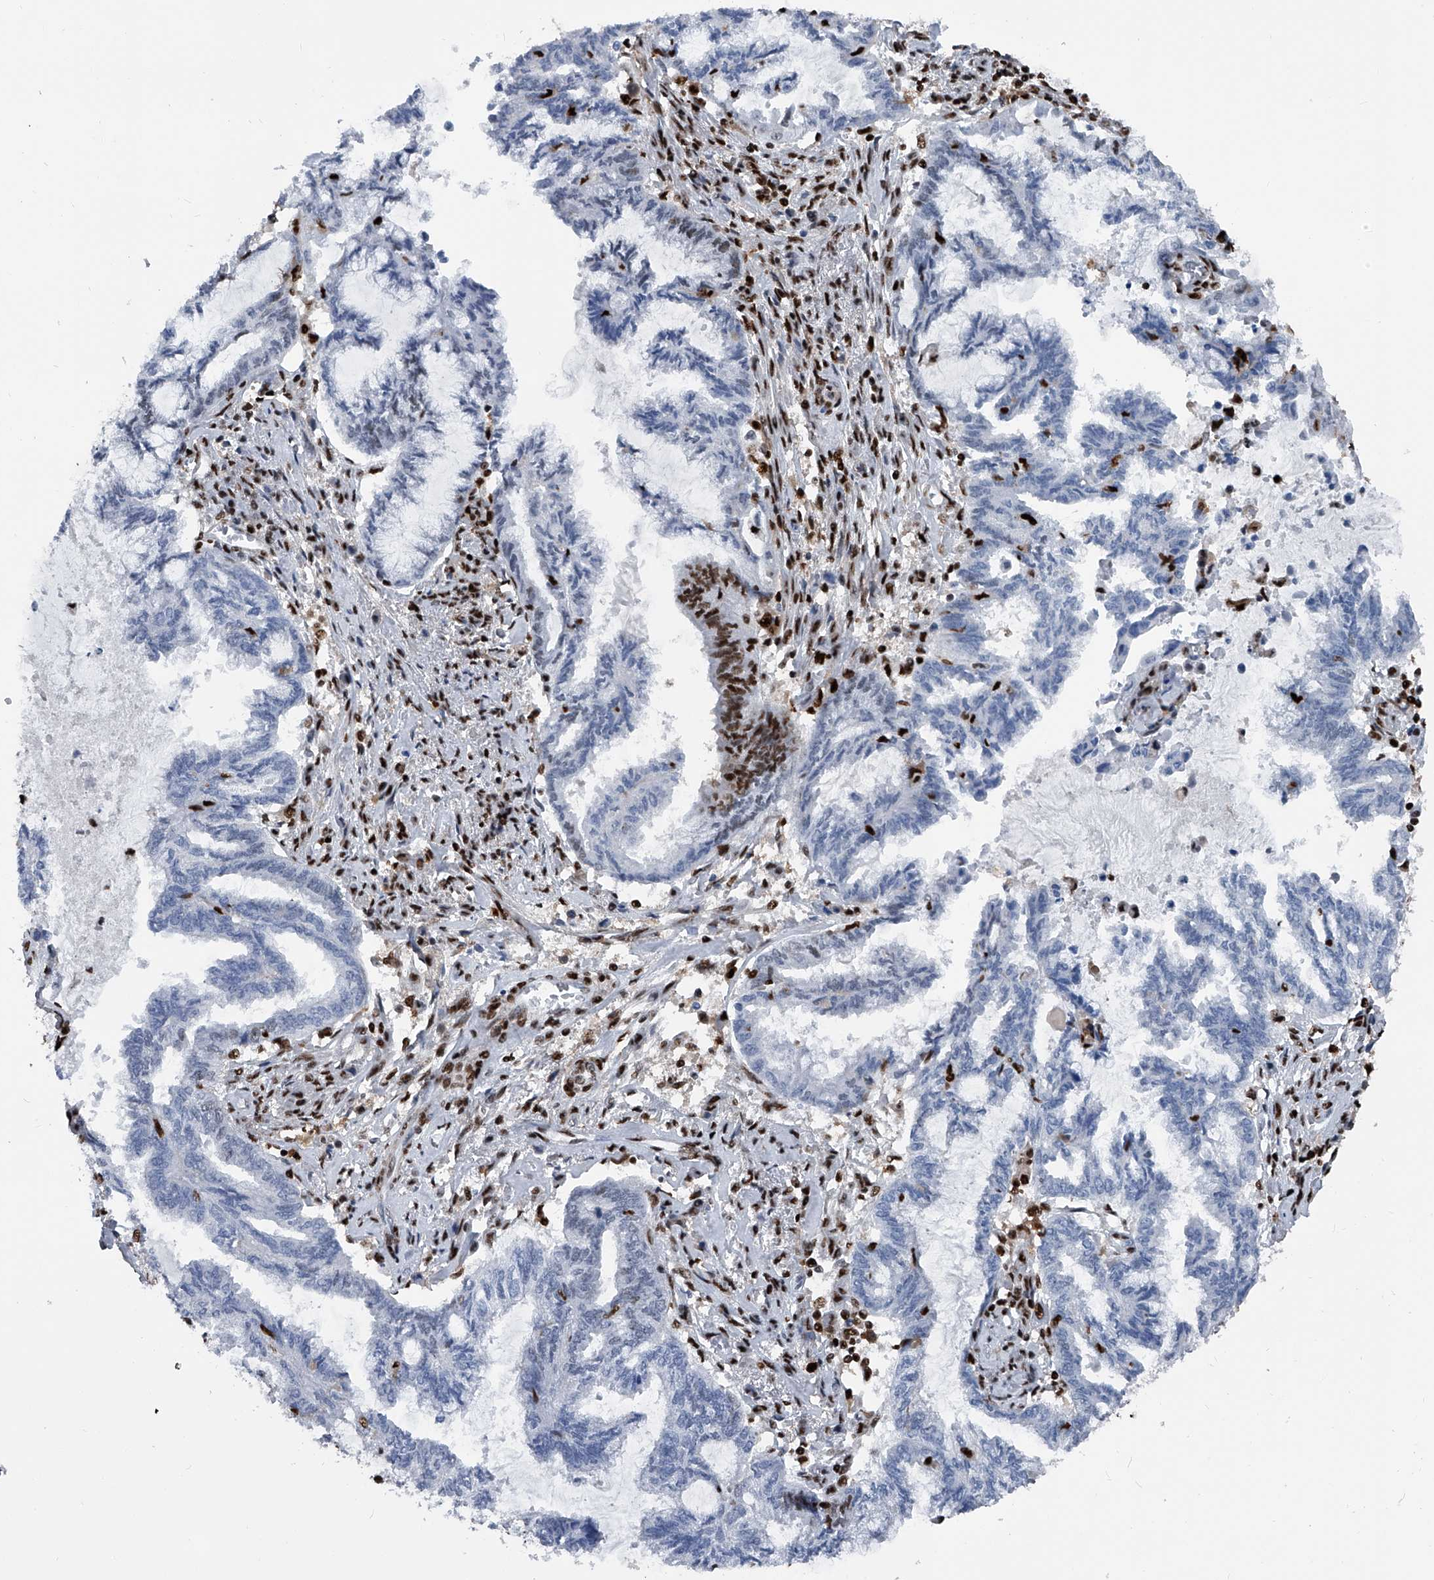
{"staining": {"intensity": "negative", "quantity": "none", "location": "none"}, "tissue": "endometrial cancer", "cell_type": "Tumor cells", "image_type": "cancer", "snomed": [{"axis": "morphology", "description": "Adenocarcinoma, NOS"}, {"axis": "topography", "description": "Endometrium"}], "caption": "Photomicrograph shows no protein positivity in tumor cells of endometrial adenocarcinoma tissue.", "gene": "FKBP5", "patient": {"sex": "female", "age": 86}}